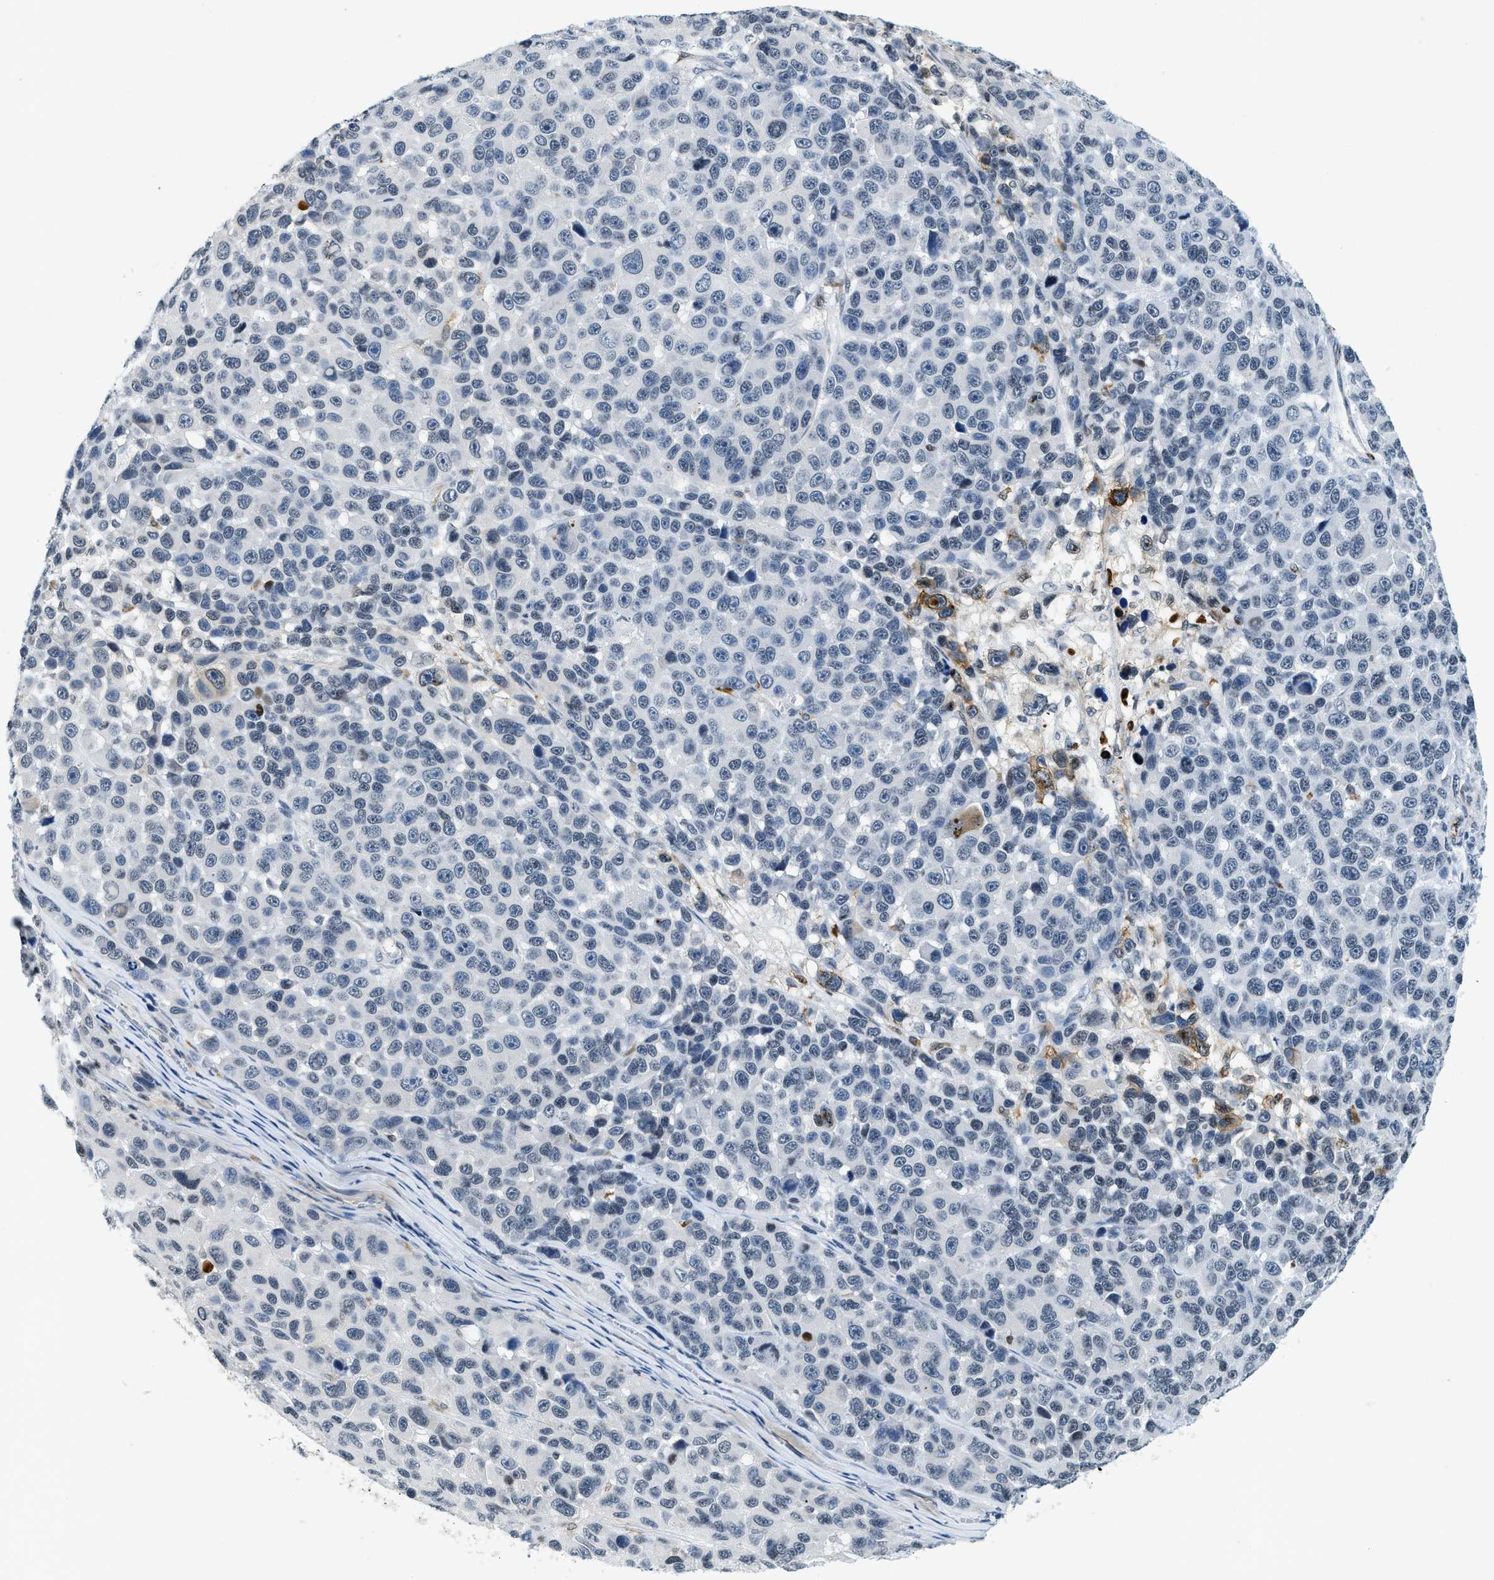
{"staining": {"intensity": "negative", "quantity": "none", "location": "none"}, "tissue": "melanoma", "cell_type": "Tumor cells", "image_type": "cancer", "snomed": [{"axis": "morphology", "description": "Malignant melanoma, NOS"}, {"axis": "topography", "description": "Skin"}], "caption": "Tumor cells show no significant protein staining in malignant melanoma.", "gene": "UVRAG", "patient": {"sex": "male", "age": 53}}